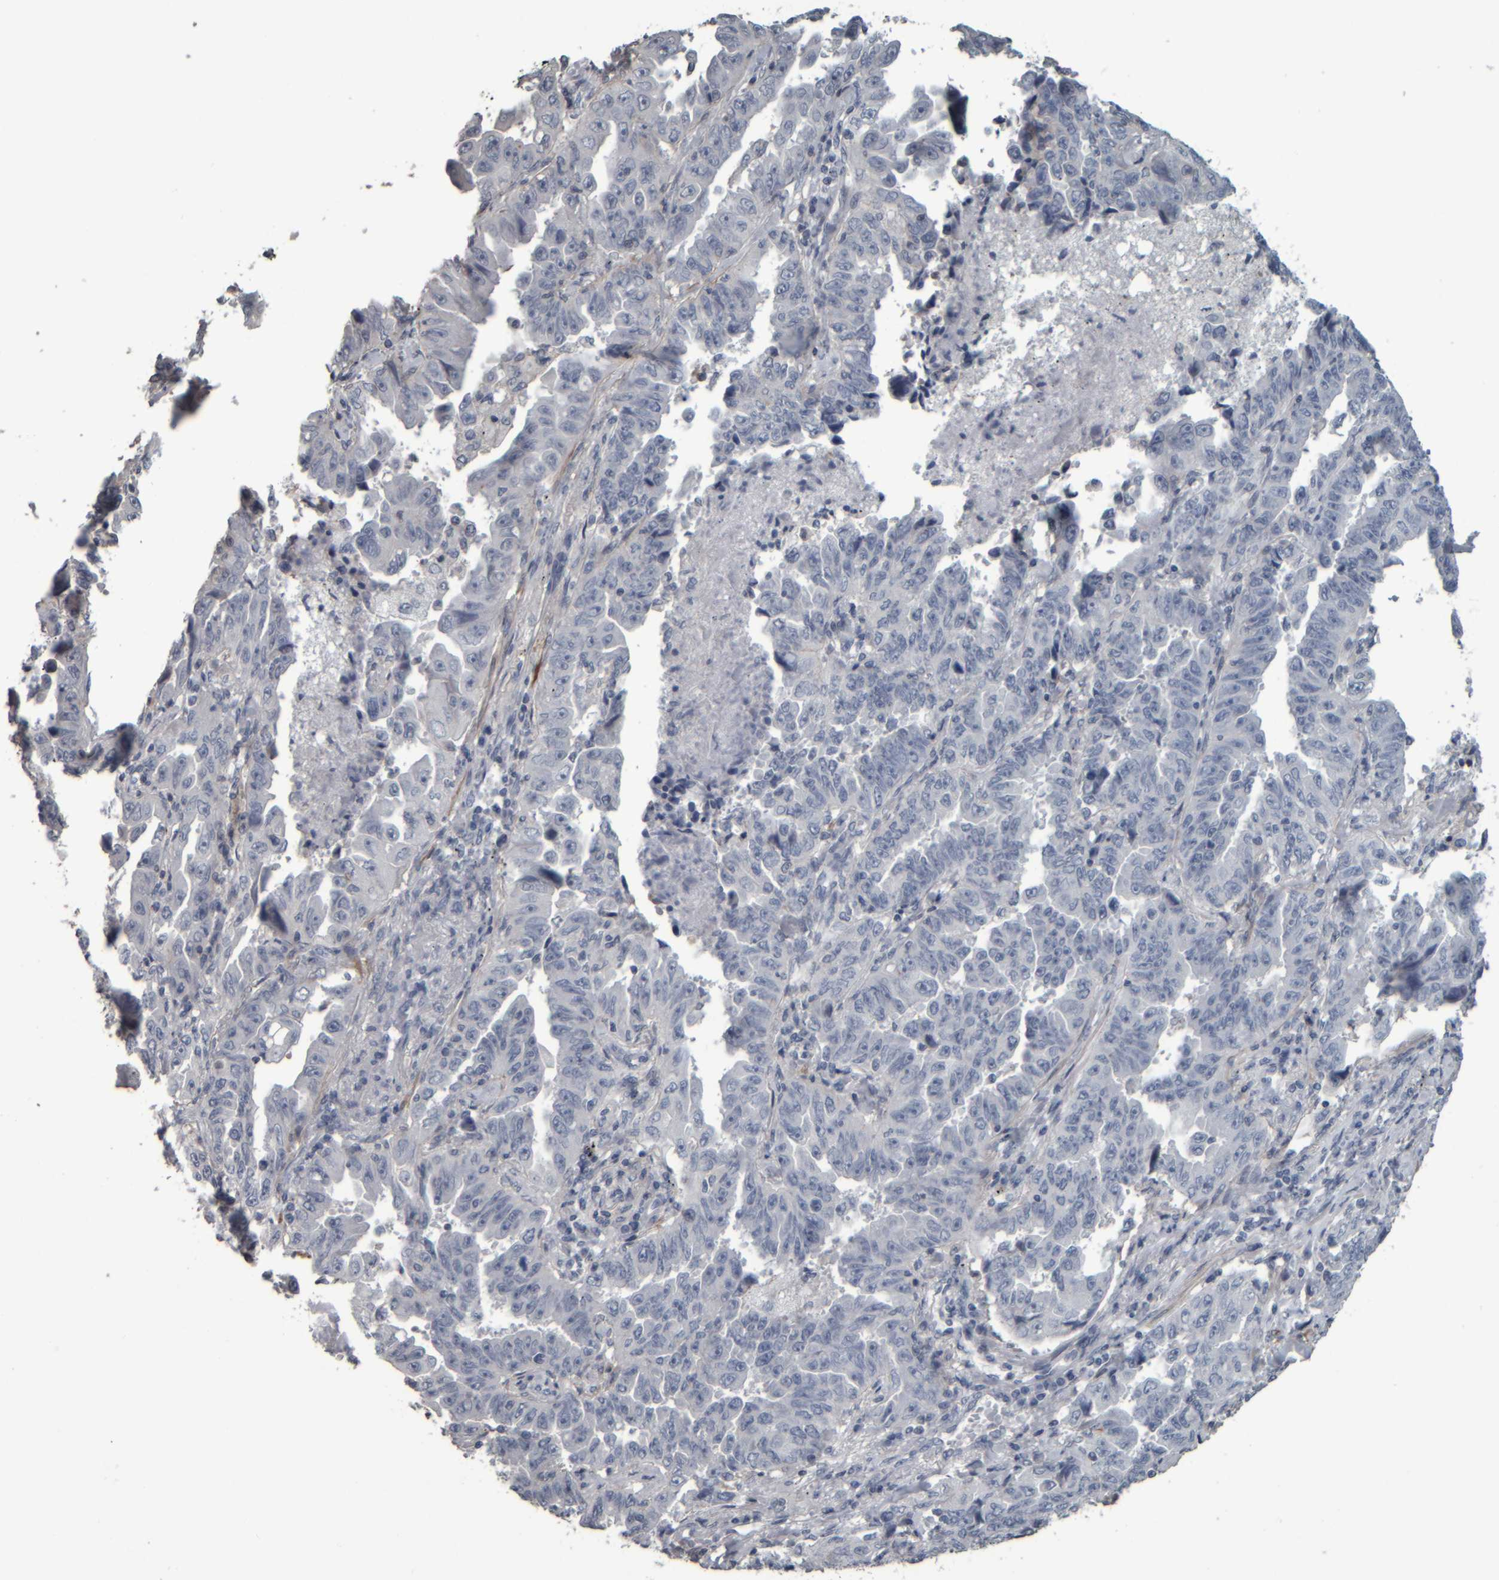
{"staining": {"intensity": "negative", "quantity": "none", "location": "none"}, "tissue": "lung cancer", "cell_type": "Tumor cells", "image_type": "cancer", "snomed": [{"axis": "morphology", "description": "Adenocarcinoma, NOS"}, {"axis": "topography", "description": "Lung"}], "caption": "High magnification brightfield microscopy of lung cancer stained with DAB (brown) and counterstained with hematoxylin (blue): tumor cells show no significant staining.", "gene": "CAVIN4", "patient": {"sex": "female", "age": 51}}